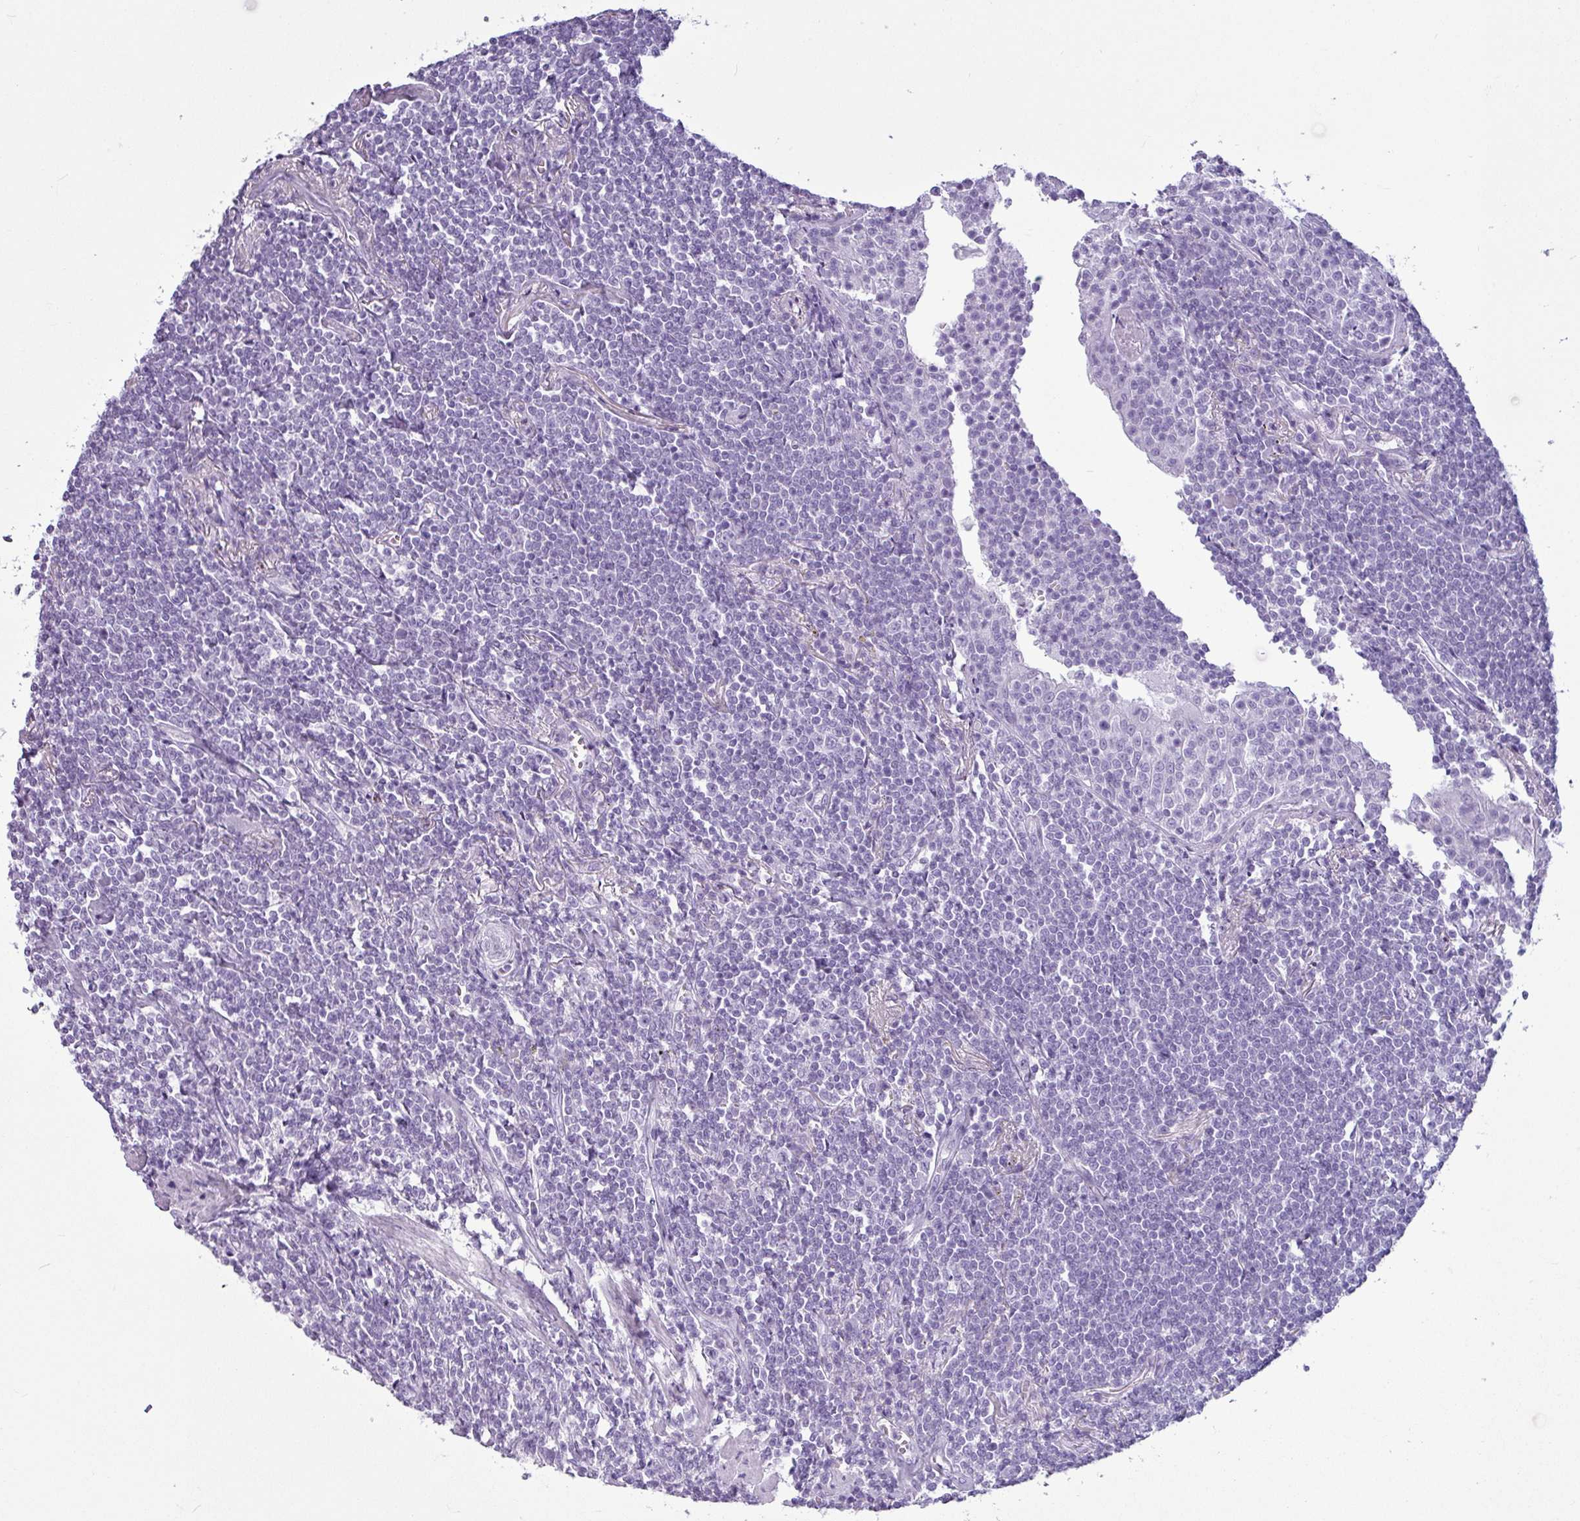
{"staining": {"intensity": "negative", "quantity": "none", "location": "none"}, "tissue": "lymphoma", "cell_type": "Tumor cells", "image_type": "cancer", "snomed": [{"axis": "morphology", "description": "Malignant lymphoma, non-Hodgkin's type, Low grade"}, {"axis": "topography", "description": "Lung"}], "caption": "High power microscopy photomicrograph of an immunohistochemistry (IHC) image of malignant lymphoma, non-Hodgkin's type (low-grade), revealing no significant positivity in tumor cells.", "gene": "AMY1B", "patient": {"sex": "female", "age": 71}}